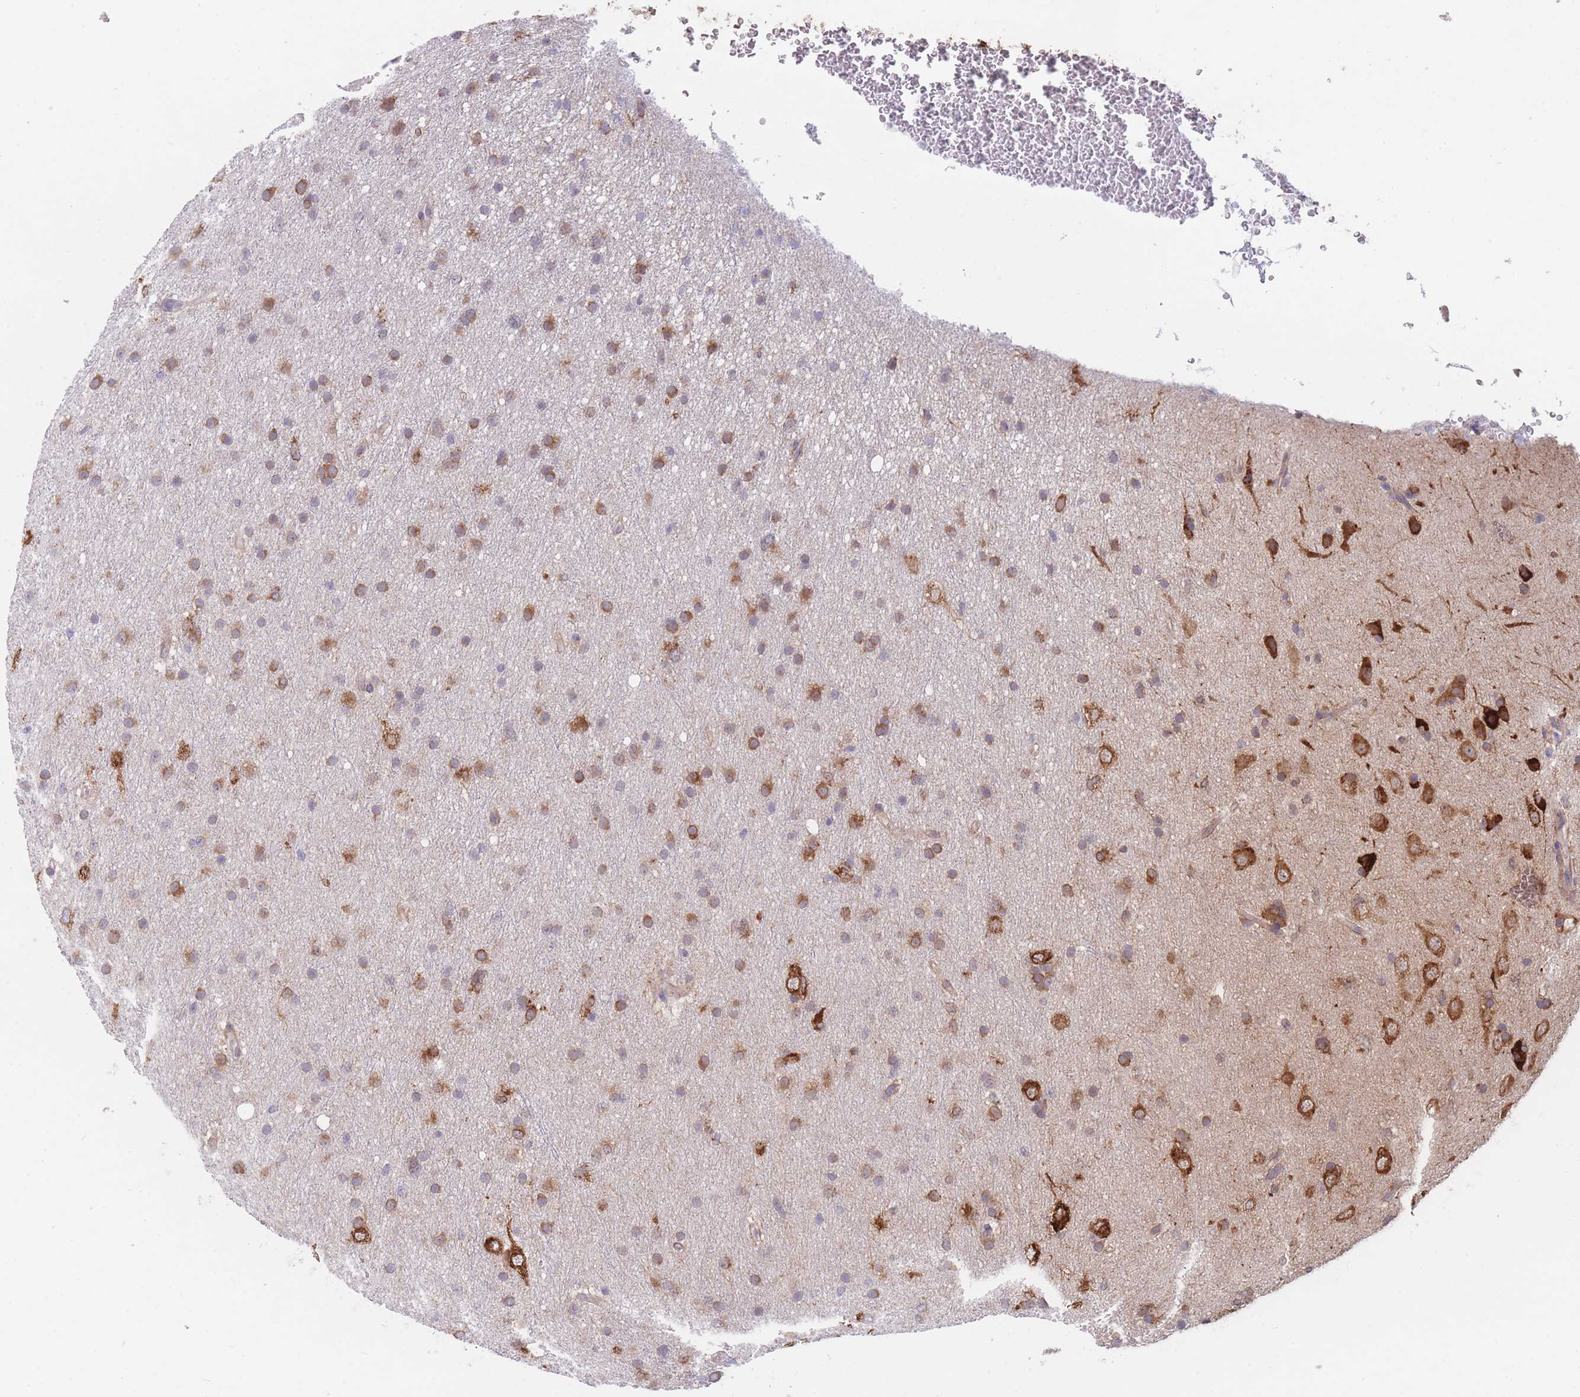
{"staining": {"intensity": "moderate", "quantity": ">75%", "location": "cytoplasmic/membranous"}, "tissue": "glioma", "cell_type": "Tumor cells", "image_type": "cancer", "snomed": [{"axis": "morphology", "description": "Glioma, malignant, Low grade"}, {"axis": "topography", "description": "Cerebral cortex"}], "caption": "This is an image of immunohistochemistry staining of glioma, which shows moderate expression in the cytoplasmic/membranous of tumor cells.", "gene": "AK9", "patient": {"sex": "female", "age": 39}}